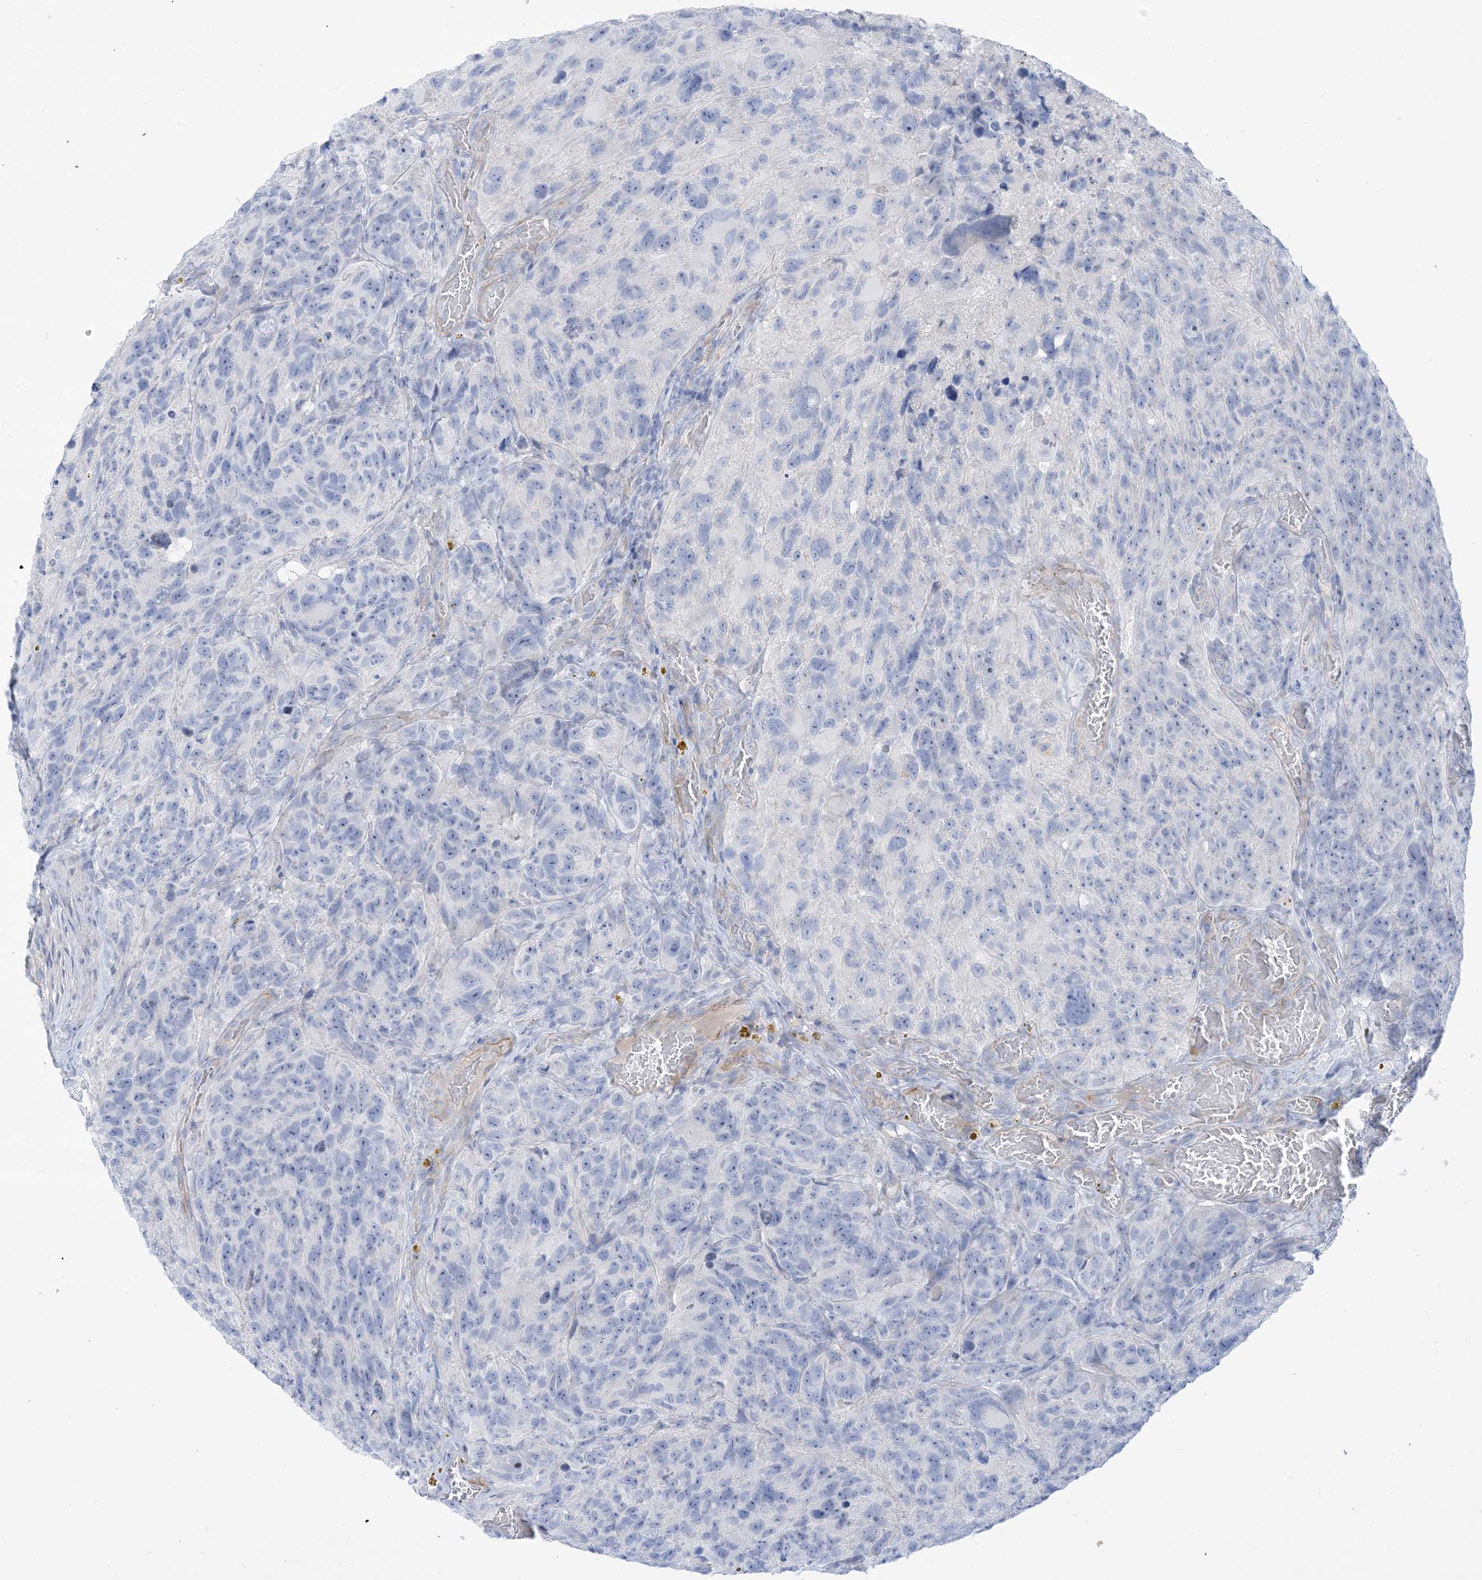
{"staining": {"intensity": "negative", "quantity": "none", "location": "none"}, "tissue": "glioma", "cell_type": "Tumor cells", "image_type": "cancer", "snomed": [{"axis": "morphology", "description": "Glioma, malignant, High grade"}, {"axis": "topography", "description": "Brain"}], "caption": "An image of human glioma is negative for staining in tumor cells.", "gene": "ATP11C", "patient": {"sex": "male", "age": 69}}